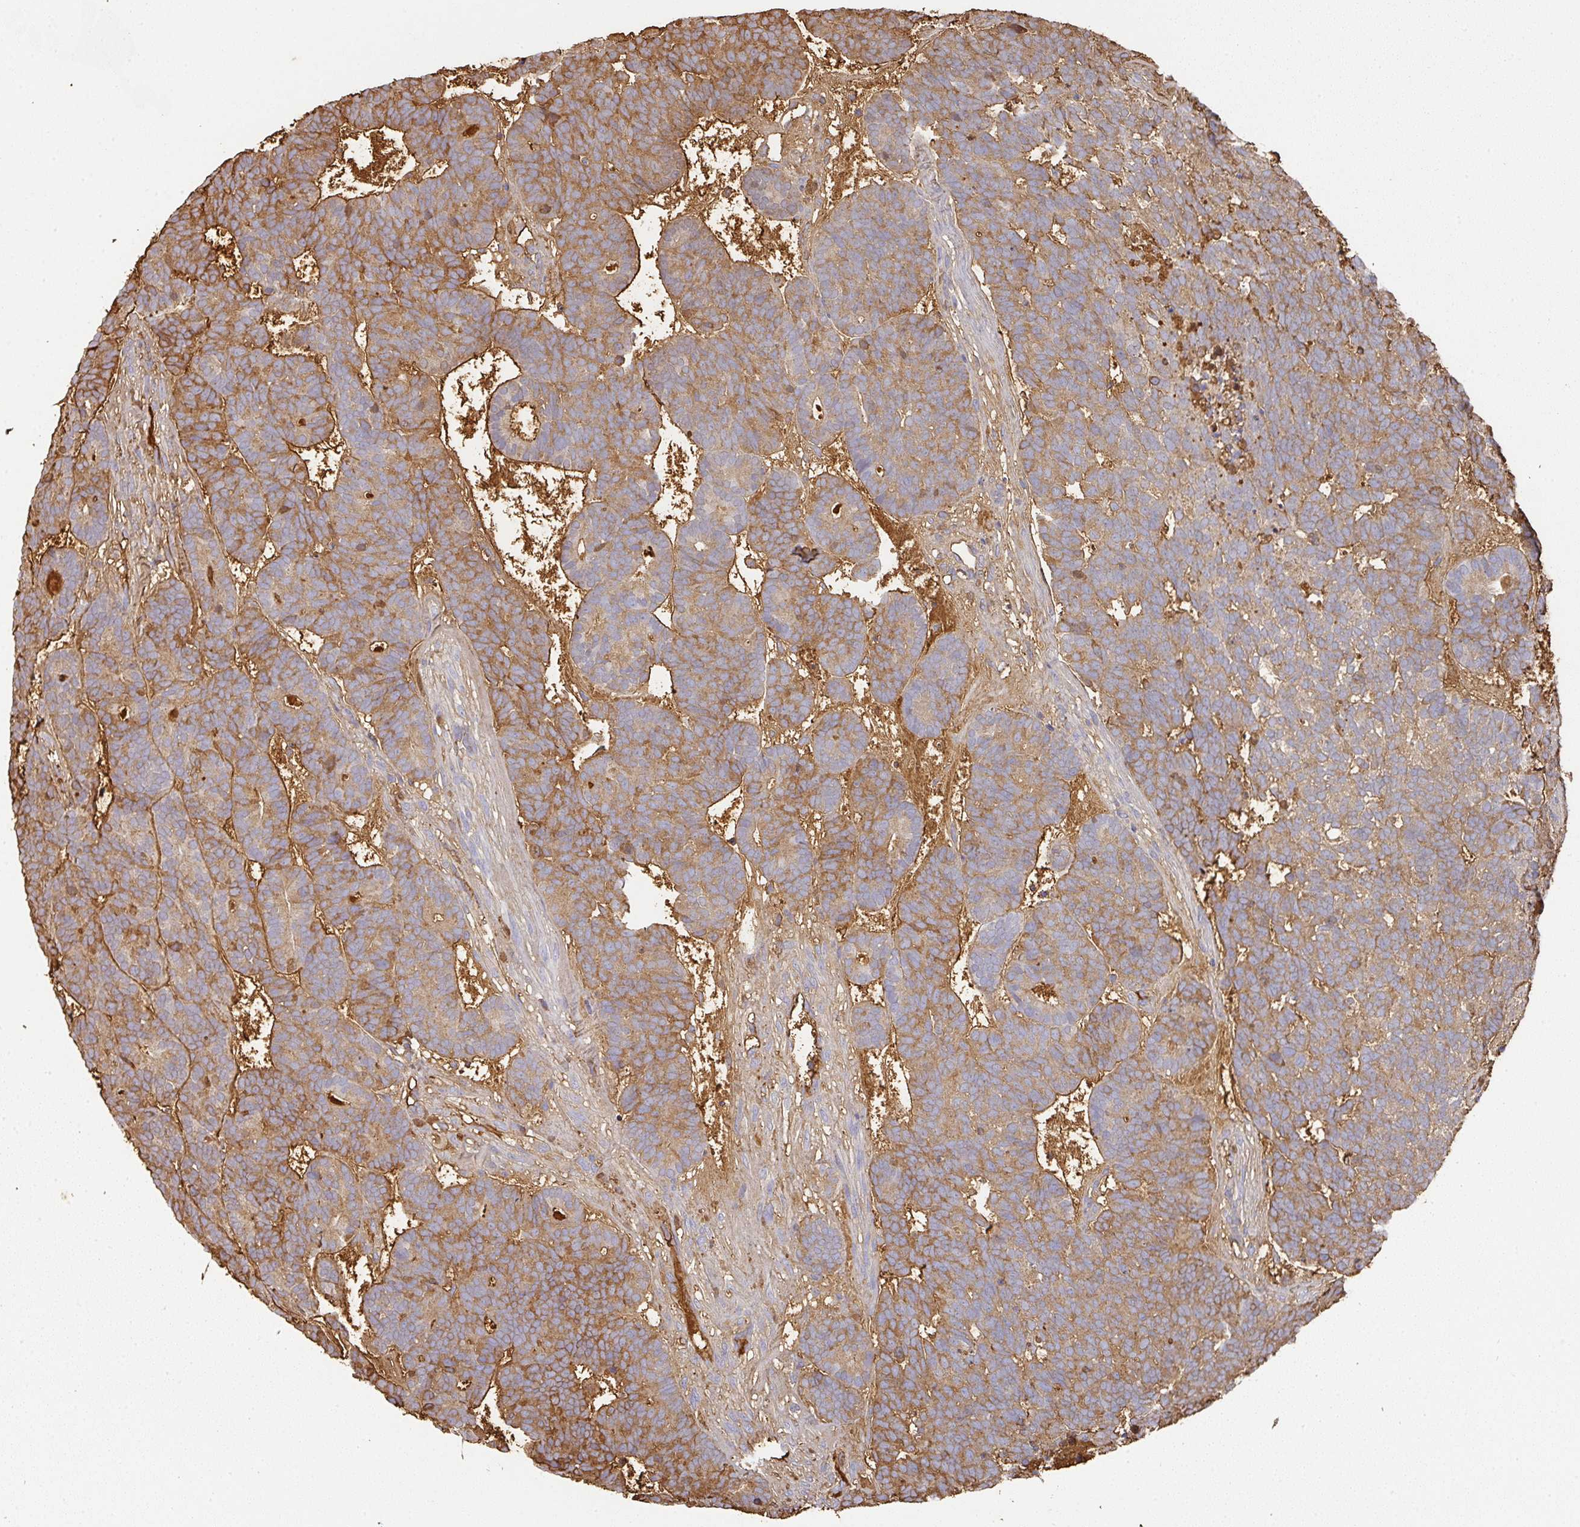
{"staining": {"intensity": "moderate", "quantity": "25%-75%", "location": "cytoplasmic/membranous"}, "tissue": "head and neck cancer", "cell_type": "Tumor cells", "image_type": "cancer", "snomed": [{"axis": "morphology", "description": "Adenocarcinoma, NOS"}, {"axis": "topography", "description": "Head-Neck"}], "caption": "Head and neck adenocarcinoma tissue exhibits moderate cytoplasmic/membranous positivity in approximately 25%-75% of tumor cells, visualized by immunohistochemistry.", "gene": "ALB", "patient": {"sex": "female", "age": 81}}